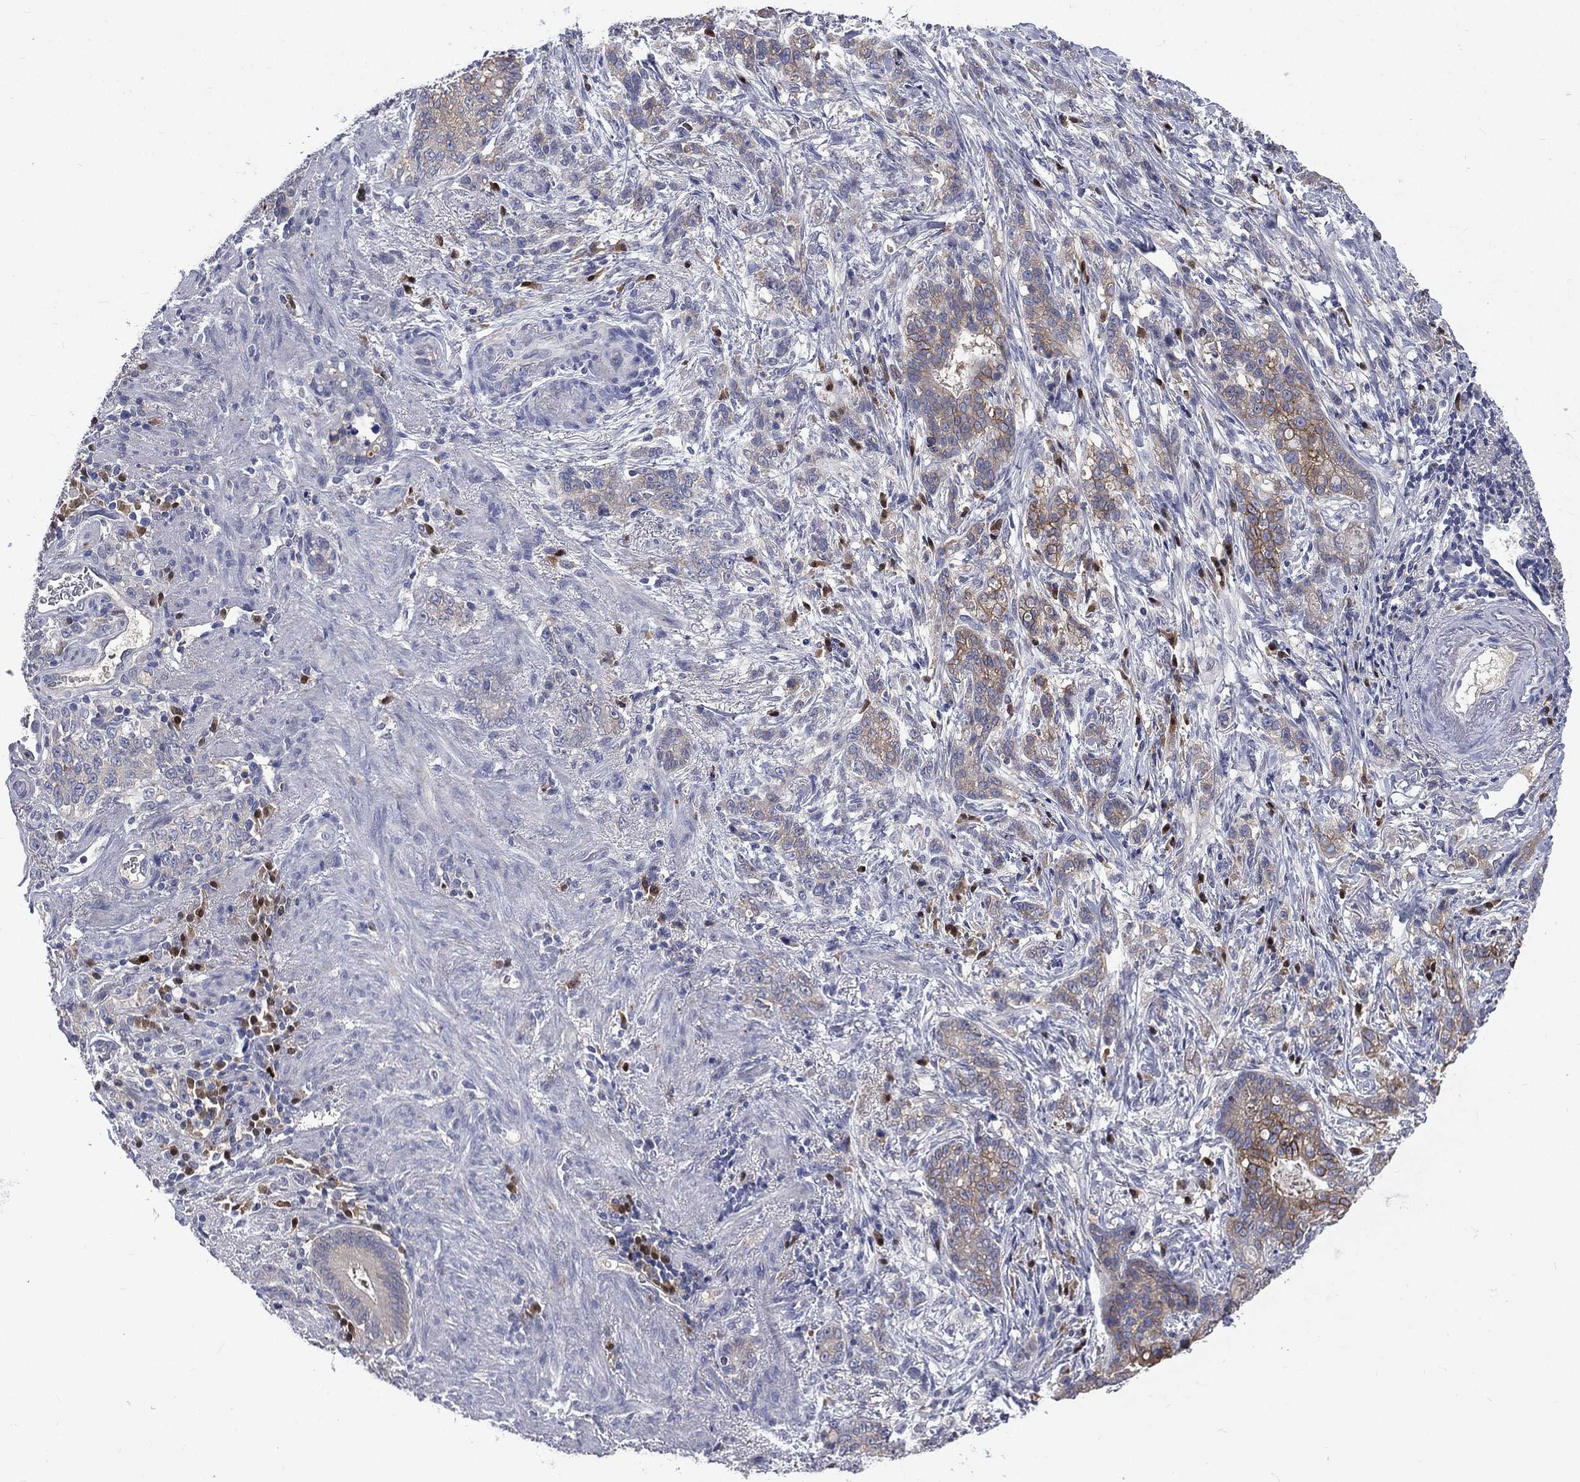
{"staining": {"intensity": "moderate", "quantity": "<25%", "location": "cytoplasmic/membranous"}, "tissue": "stomach cancer", "cell_type": "Tumor cells", "image_type": "cancer", "snomed": [{"axis": "morphology", "description": "Adenocarcinoma, NOS"}, {"axis": "topography", "description": "Stomach, lower"}], "caption": "IHC histopathology image of human stomach cancer stained for a protein (brown), which exhibits low levels of moderate cytoplasmic/membranous positivity in approximately <25% of tumor cells.", "gene": "CA12", "patient": {"sex": "male", "age": 88}}